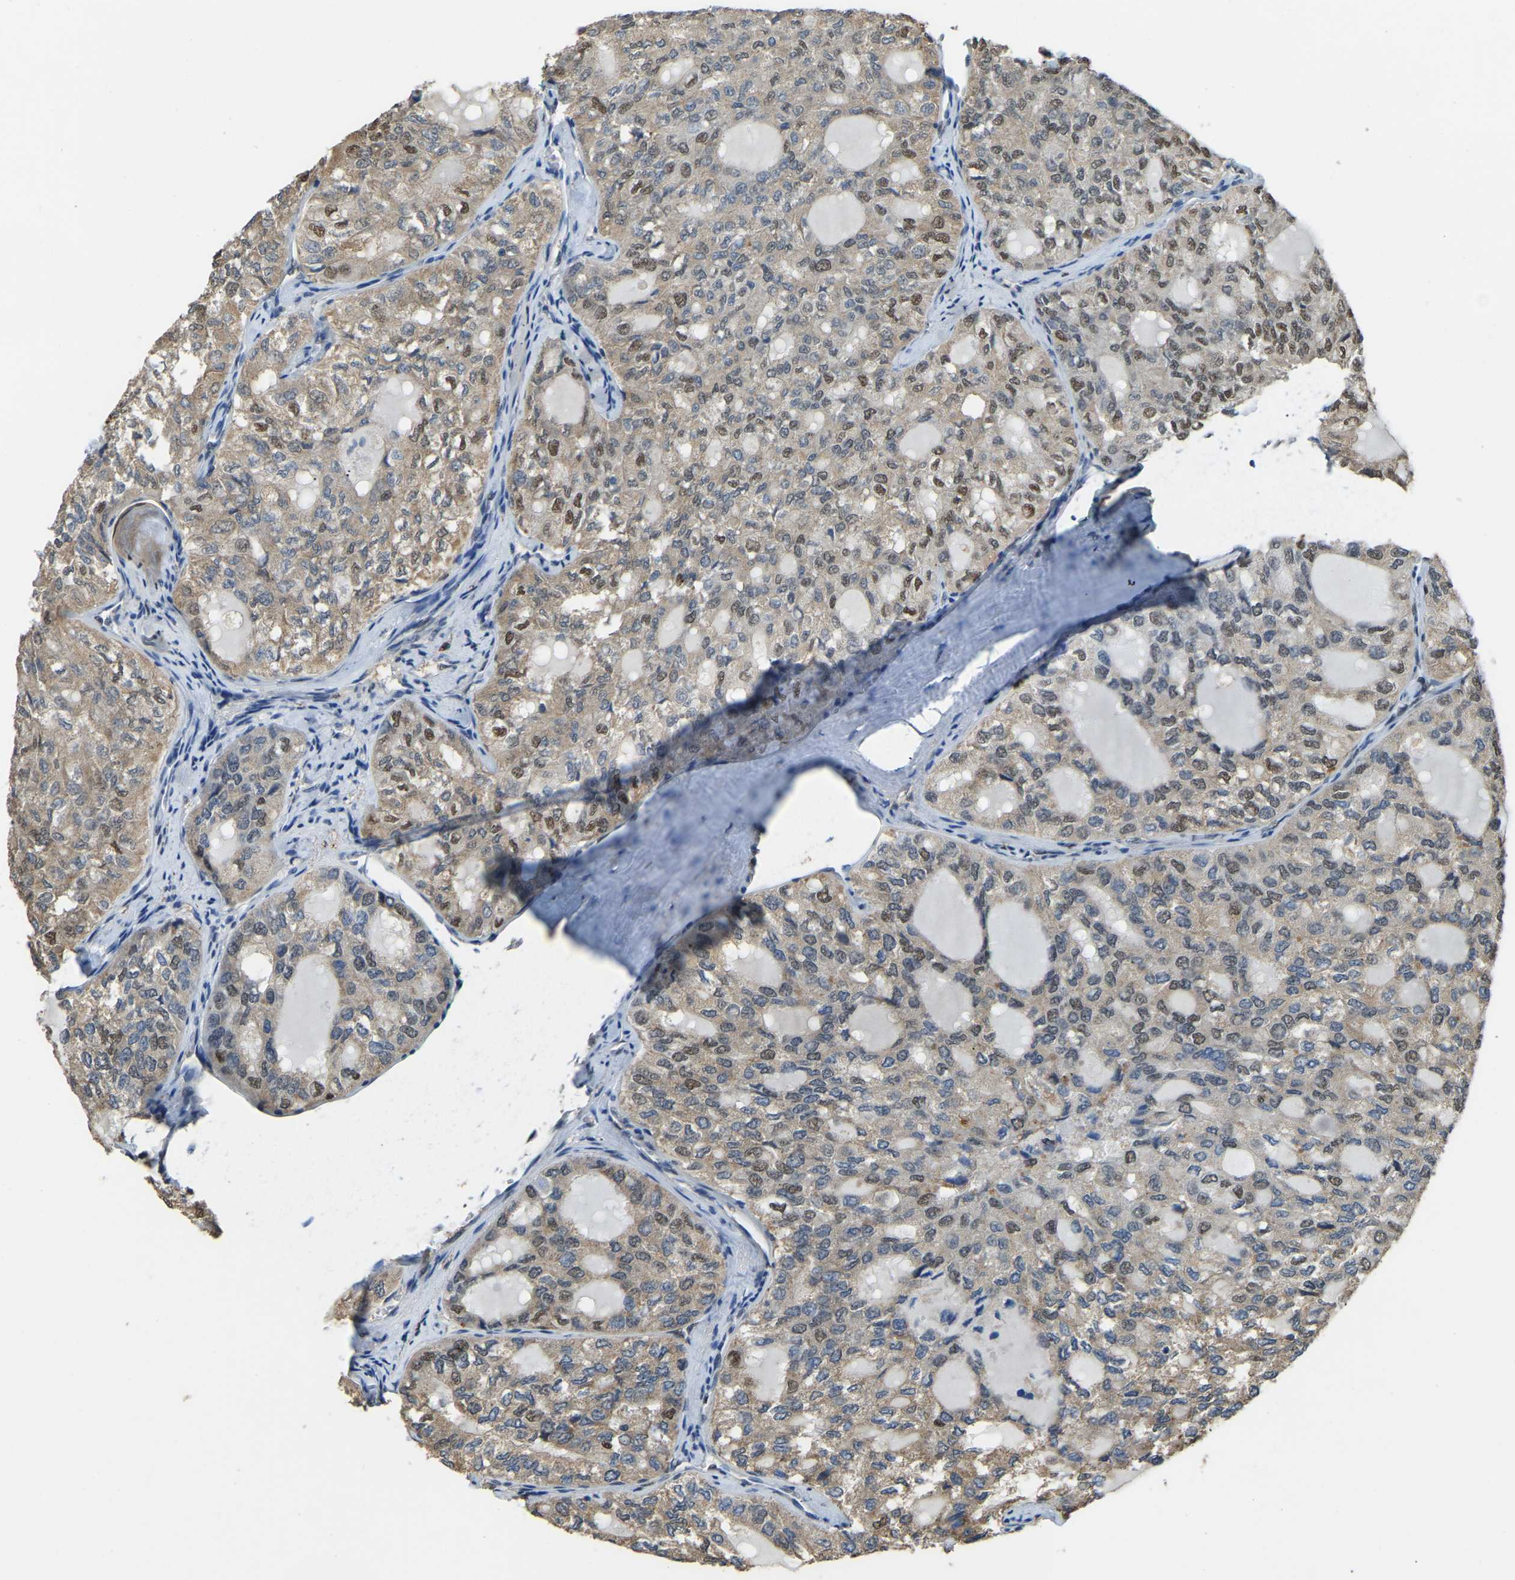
{"staining": {"intensity": "moderate", "quantity": ">75%", "location": "cytoplasmic/membranous,nuclear"}, "tissue": "thyroid cancer", "cell_type": "Tumor cells", "image_type": "cancer", "snomed": [{"axis": "morphology", "description": "Follicular adenoma carcinoma, NOS"}, {"axis": "topography", "description": "Thyroid gland"}], "caption": "Immunohistochemistry micrograph of thyroid cancer stained for a protein (brown), which demonstrates medium levels of moderate cytoplasmic/membranous and nuclear positivity in approximately >75% of tumor cells.", "gene": "NANS", "patient": {"sex": "male", "age": 75}}